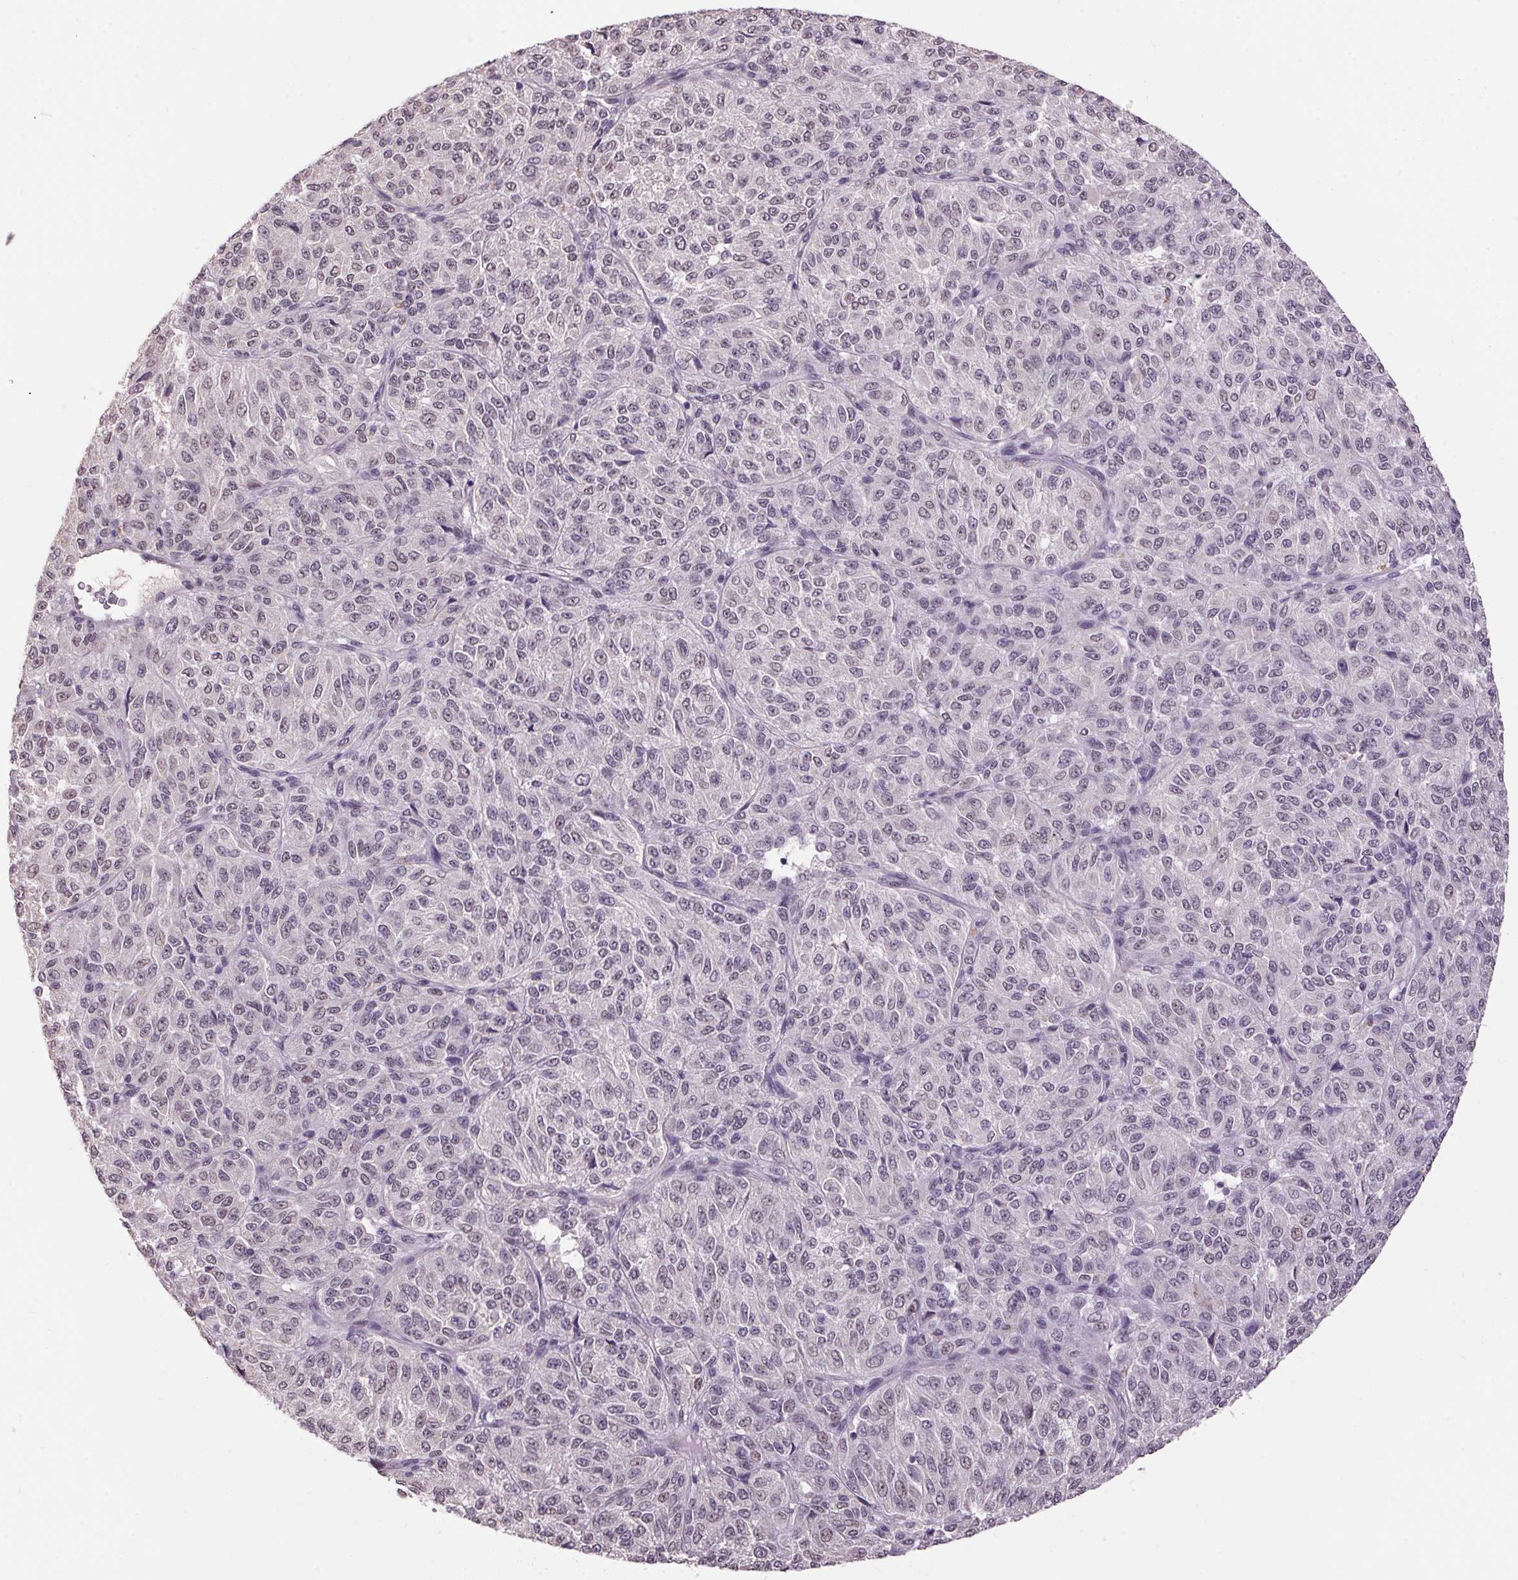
{"staining": {"intensity": "negative", "quantity": "none", "location": "none"}, "tissue": "melanoma", "cell_type": "Tumor cells", "image_type": "cancer", "snomed": [{"axis": "morphology", "description": "Malignant melanoma, Metastatic site"}, {"axis": "topography", "description": "Brain"}], "caption": "DAB immunohistochemical staining of melanoma displays no significant staining in tumor cells.", "gene": "ZBTB4", "patient": {"sex": "female", "age": 56}}